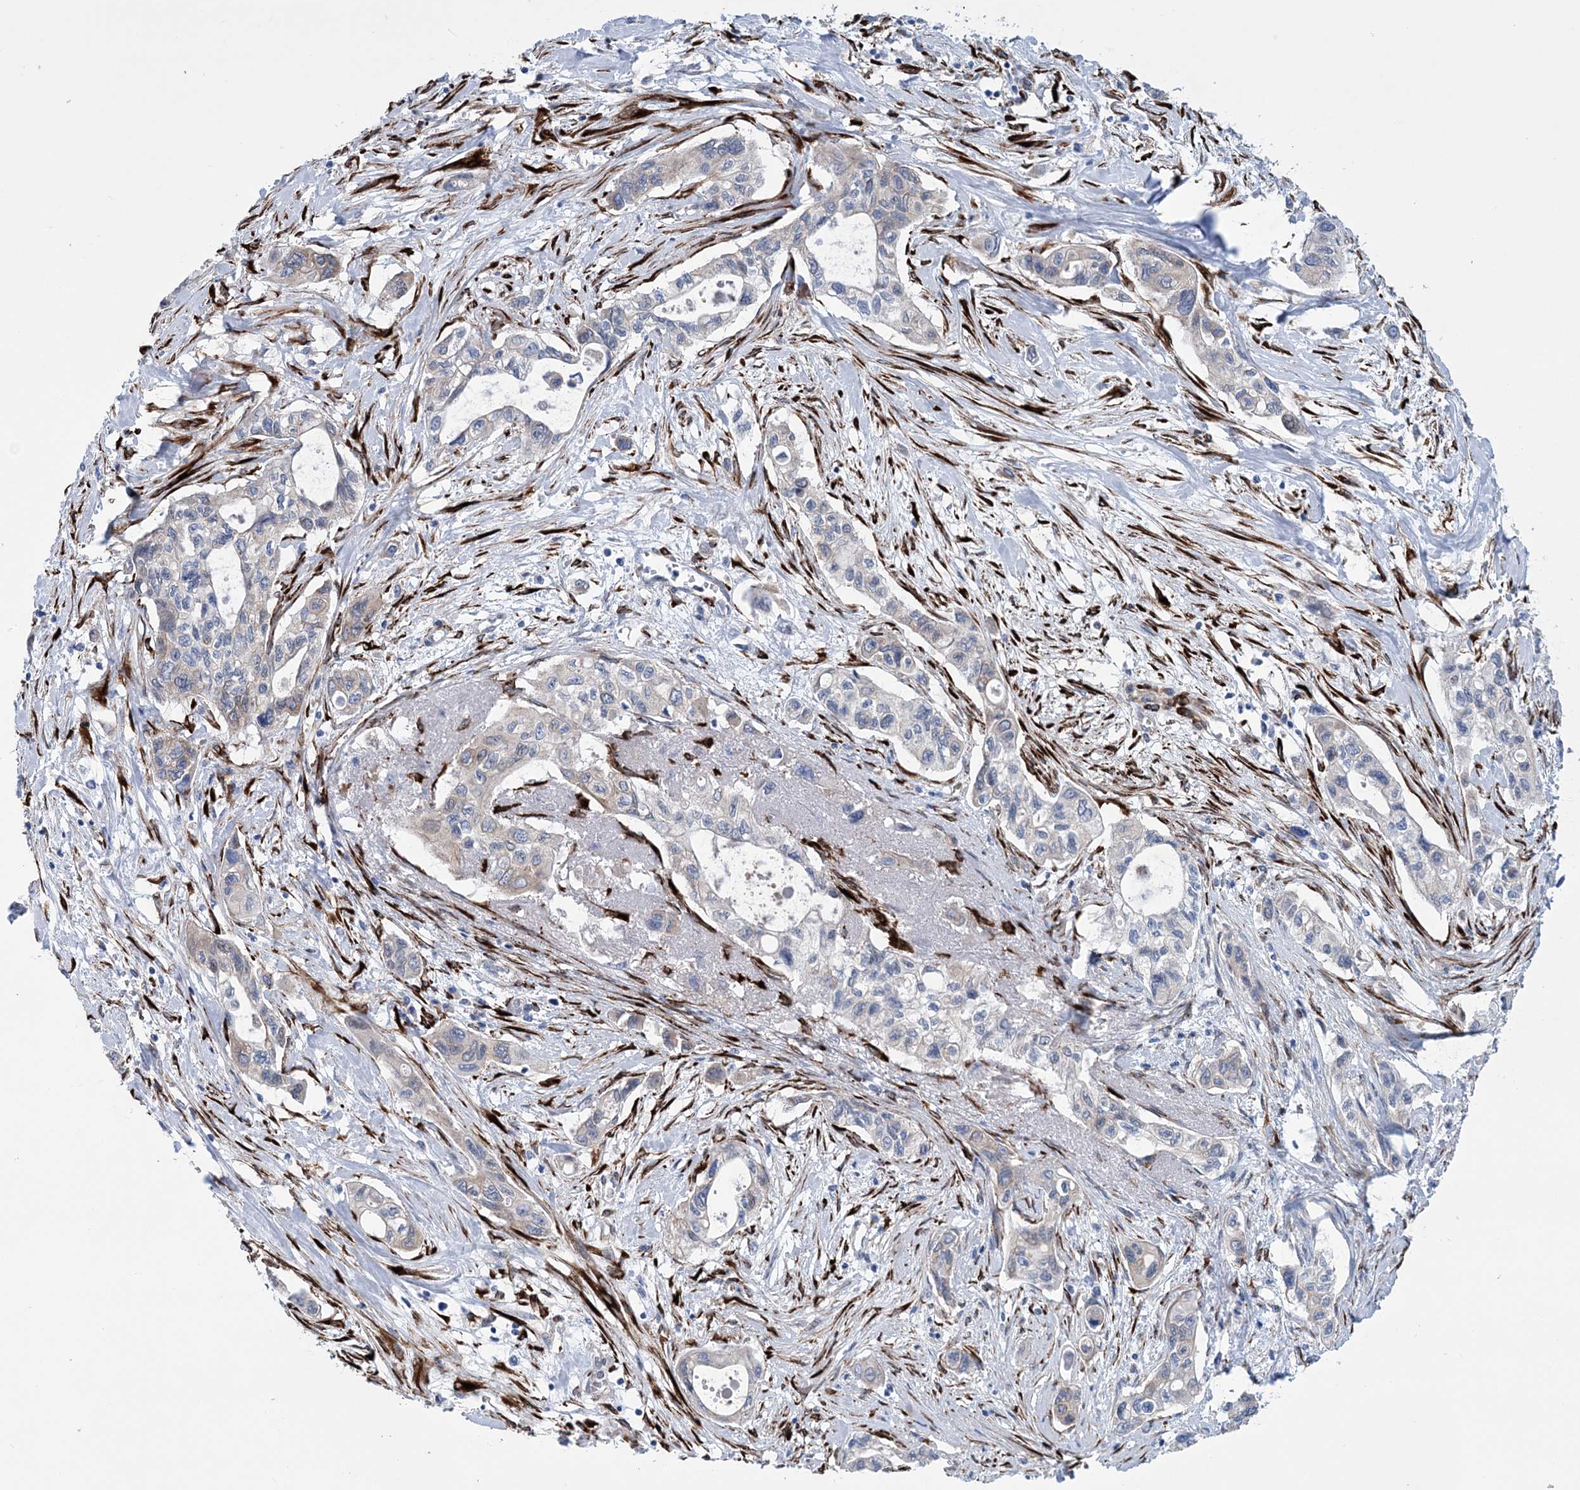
{"staining": {"intensity": "weak", "quantity": "<25%", "location": "cytoplasmic/membranous"}, "tissue": "pancreatic cancer", "cell_type": "Tumor cells", "image_type": "cancer", "snomed": [{"axis": "morphology", "description": "Adenocarcinoma, NOS"}, {"axis": "topography", "description": "Pancreas"}], "caption": "A histopathology image of pancreatic cancer (adenocarcinoma) stained for a protein displays no brown staining in tumor cells.", "gene": "RAB11FIP5", "patient": {"sex": "male", "age": 75}}